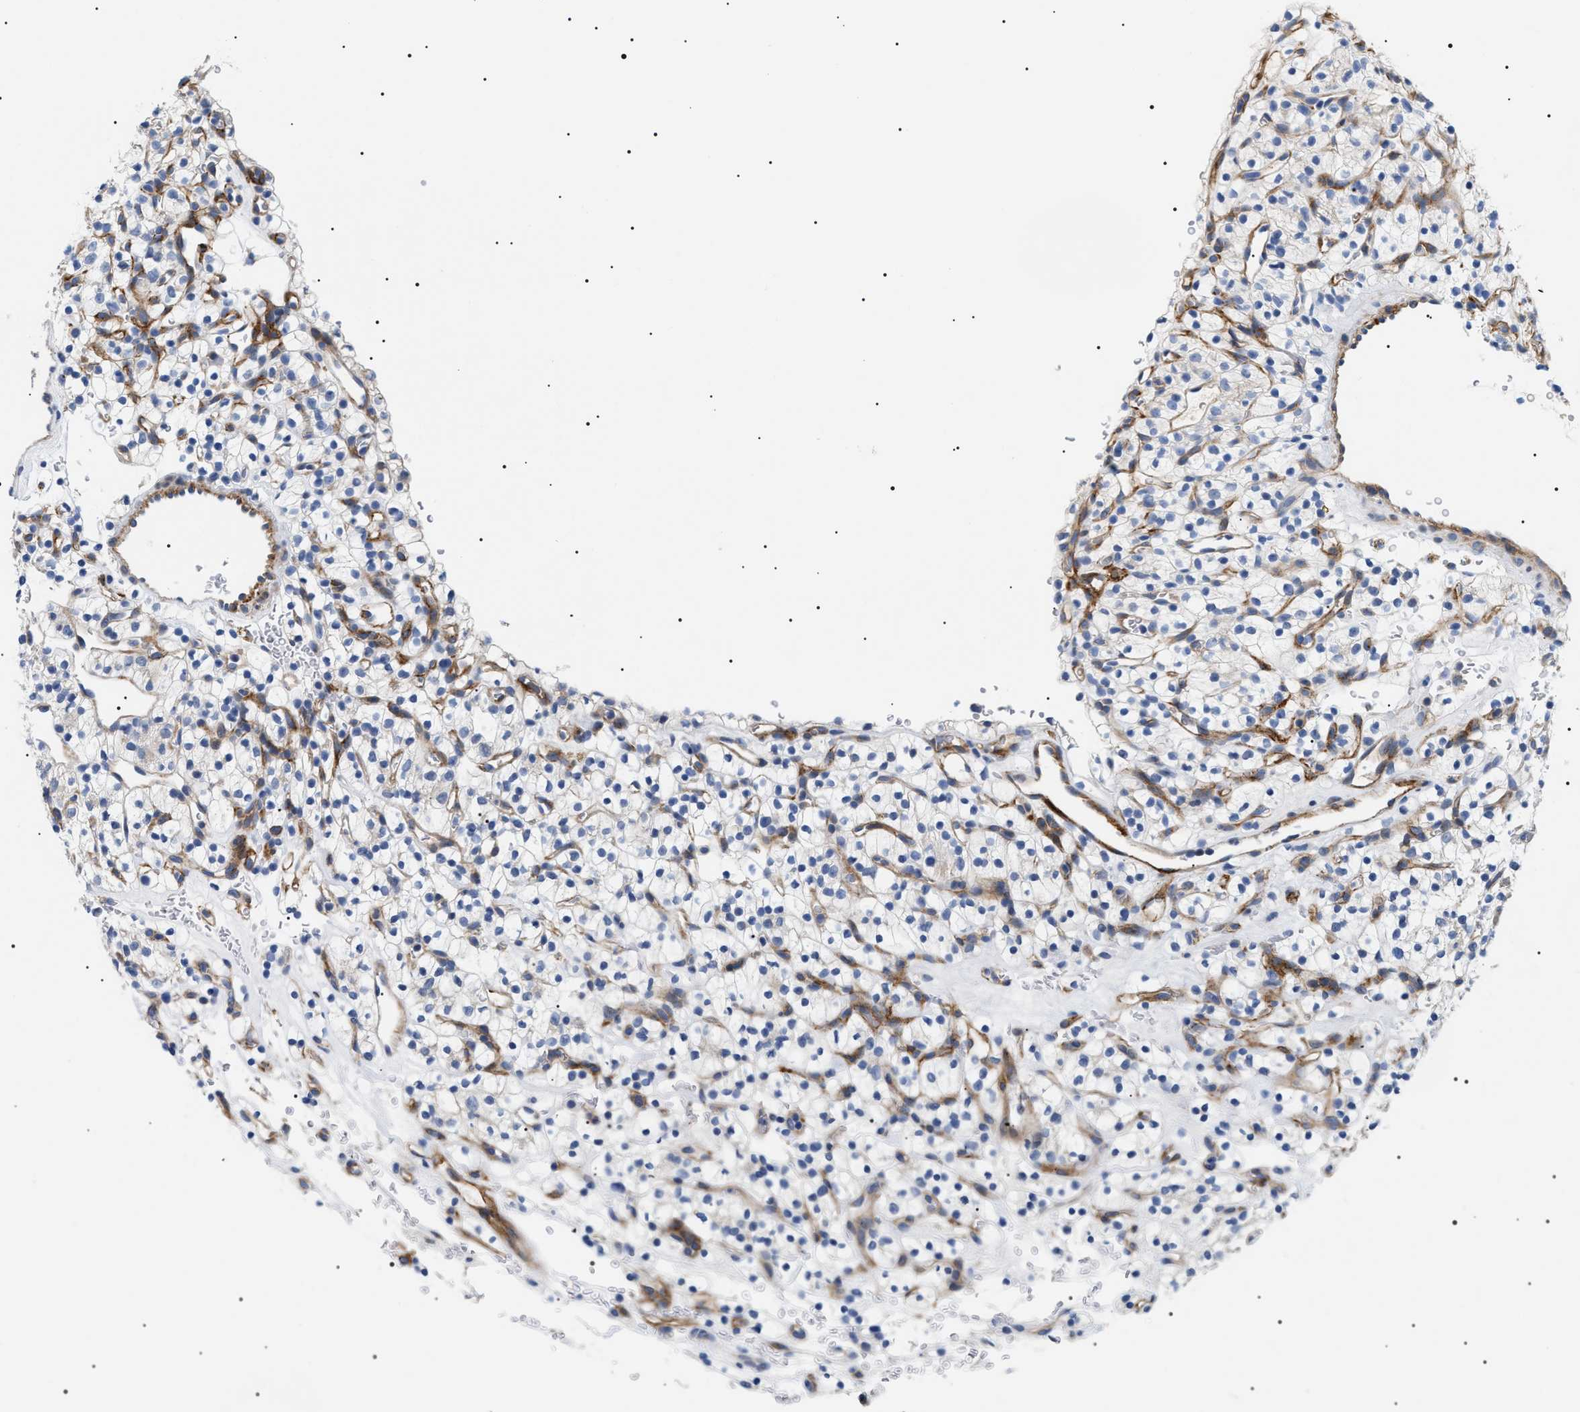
{"staining": {"intensity": "negative", "quantity": "none", "location": "none"}, "tissue": "renal cancer", "cell_type": "Tumor cells", "image_type": "cancer", "snomed": [{"axis": "morphology", "description": "Adenocarcinoma, NOS"}, {"axis": "topography", "description": "Kidney"}], "caption": "High power microscopy micrograph of an immunohistochemistry histopathology image of renal cancer, revealing no significant staining in tumor cells. The staining was performed using DAB to visualize the protein expression in brown, while the nuclei were stained in blue with hematoxylin (Magnification: 20x).", "gene": "TMEM222", "patient": {"sex": "female", "age": 57}}